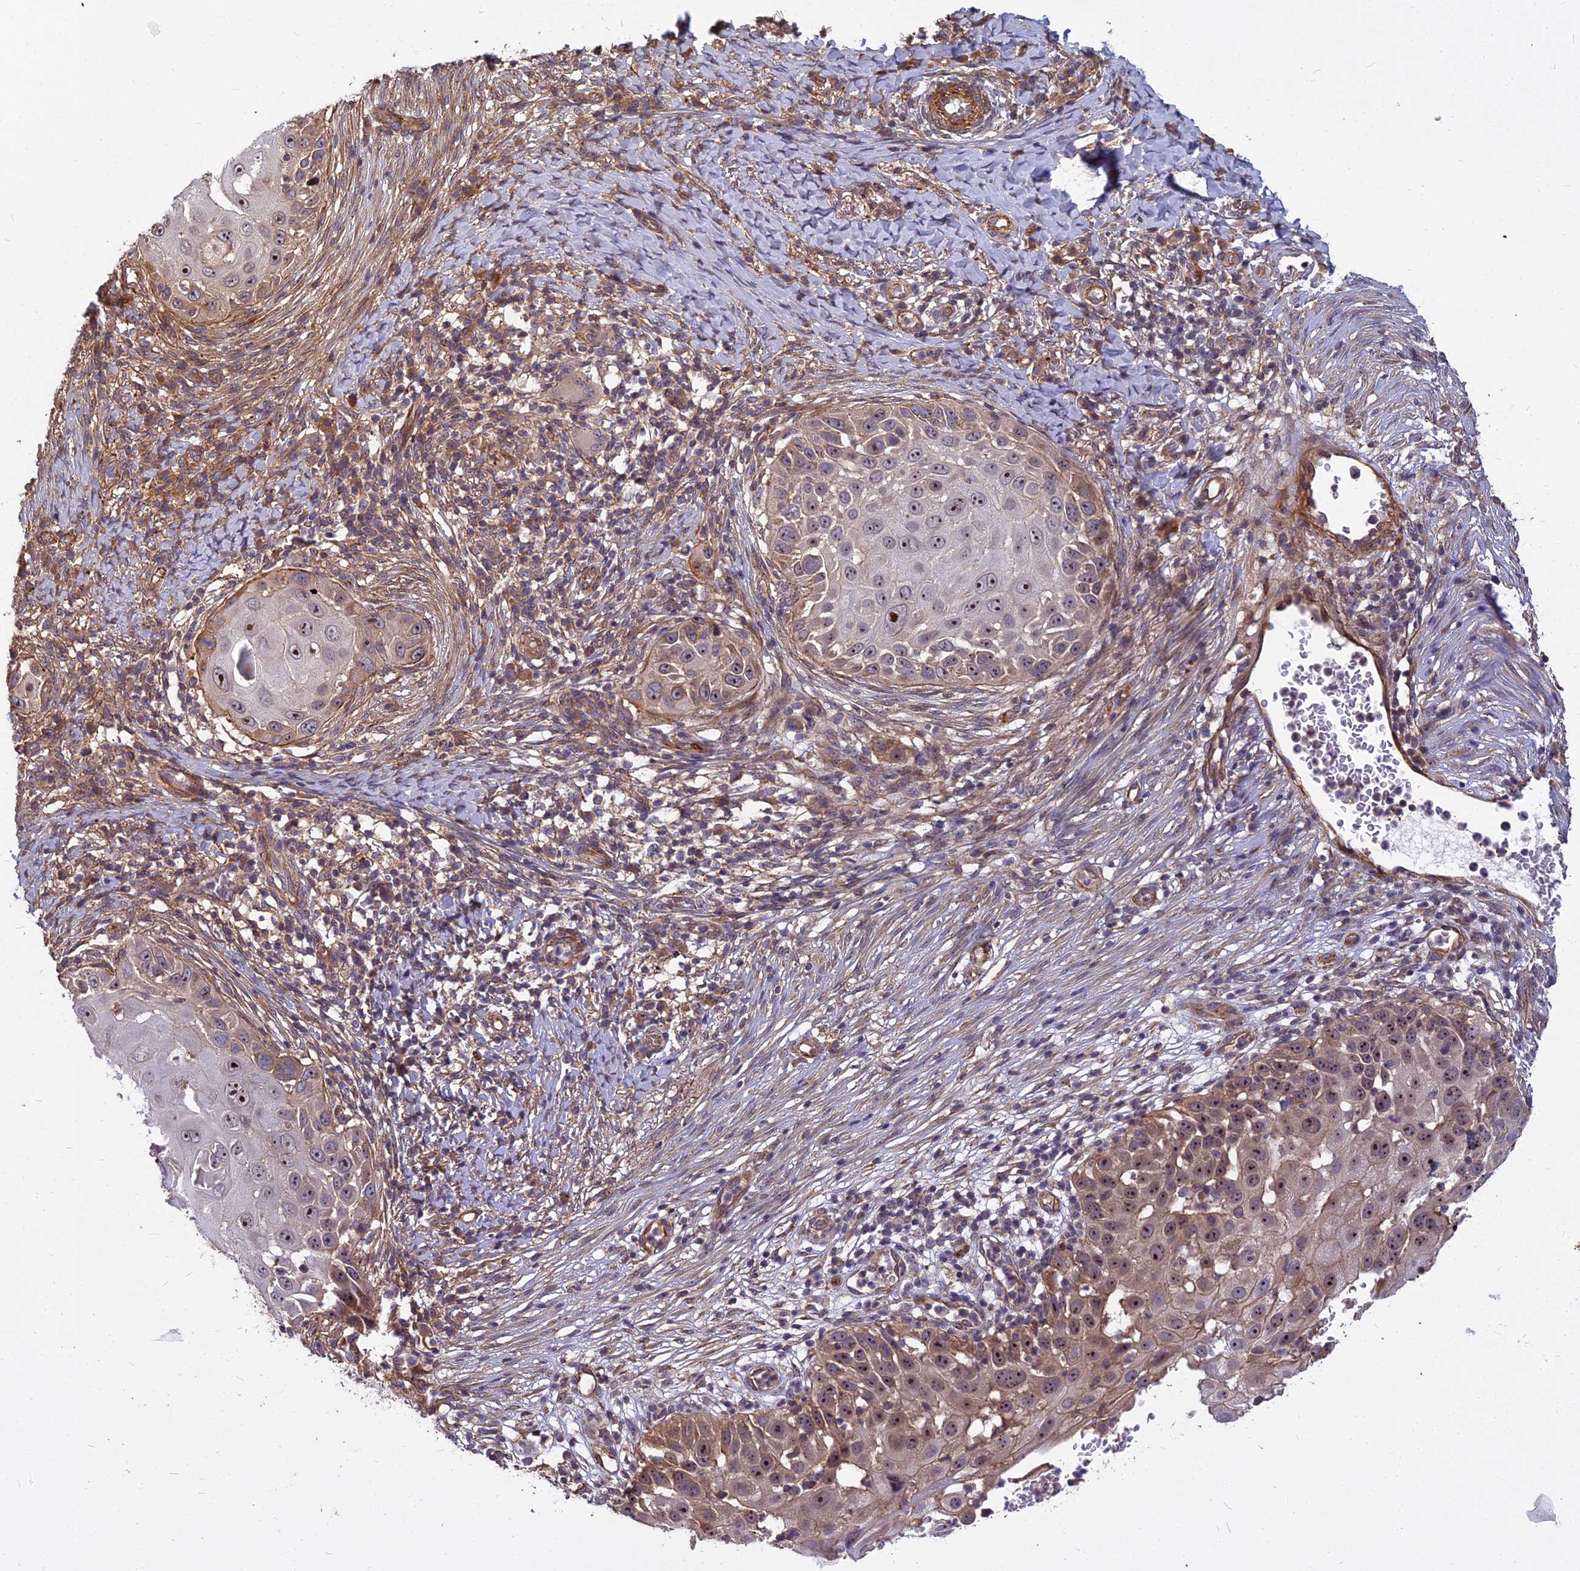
{"staining": {"intensity": "moderate", "quantity": "25%-75%", "location": "cytoplasmic/membranous,nuclear"}, "tissue": "skin cancer", "cell_type": "Tumor cells", "image_type": "cancer", "snomed": [{"axis": "morphology", "description": "Squamous cell carcinoma, NOS"}, {"axis": "topography", "description": "Skin"}], "caption": "Moderate cytoplasmic/membranous and nuclear protein positivity is identified in about 25%-75% of tumor cells in skin squamous cell carcinoma.", "gene": "TCEA3", "patient": {"sex": "female", "age": 44}}